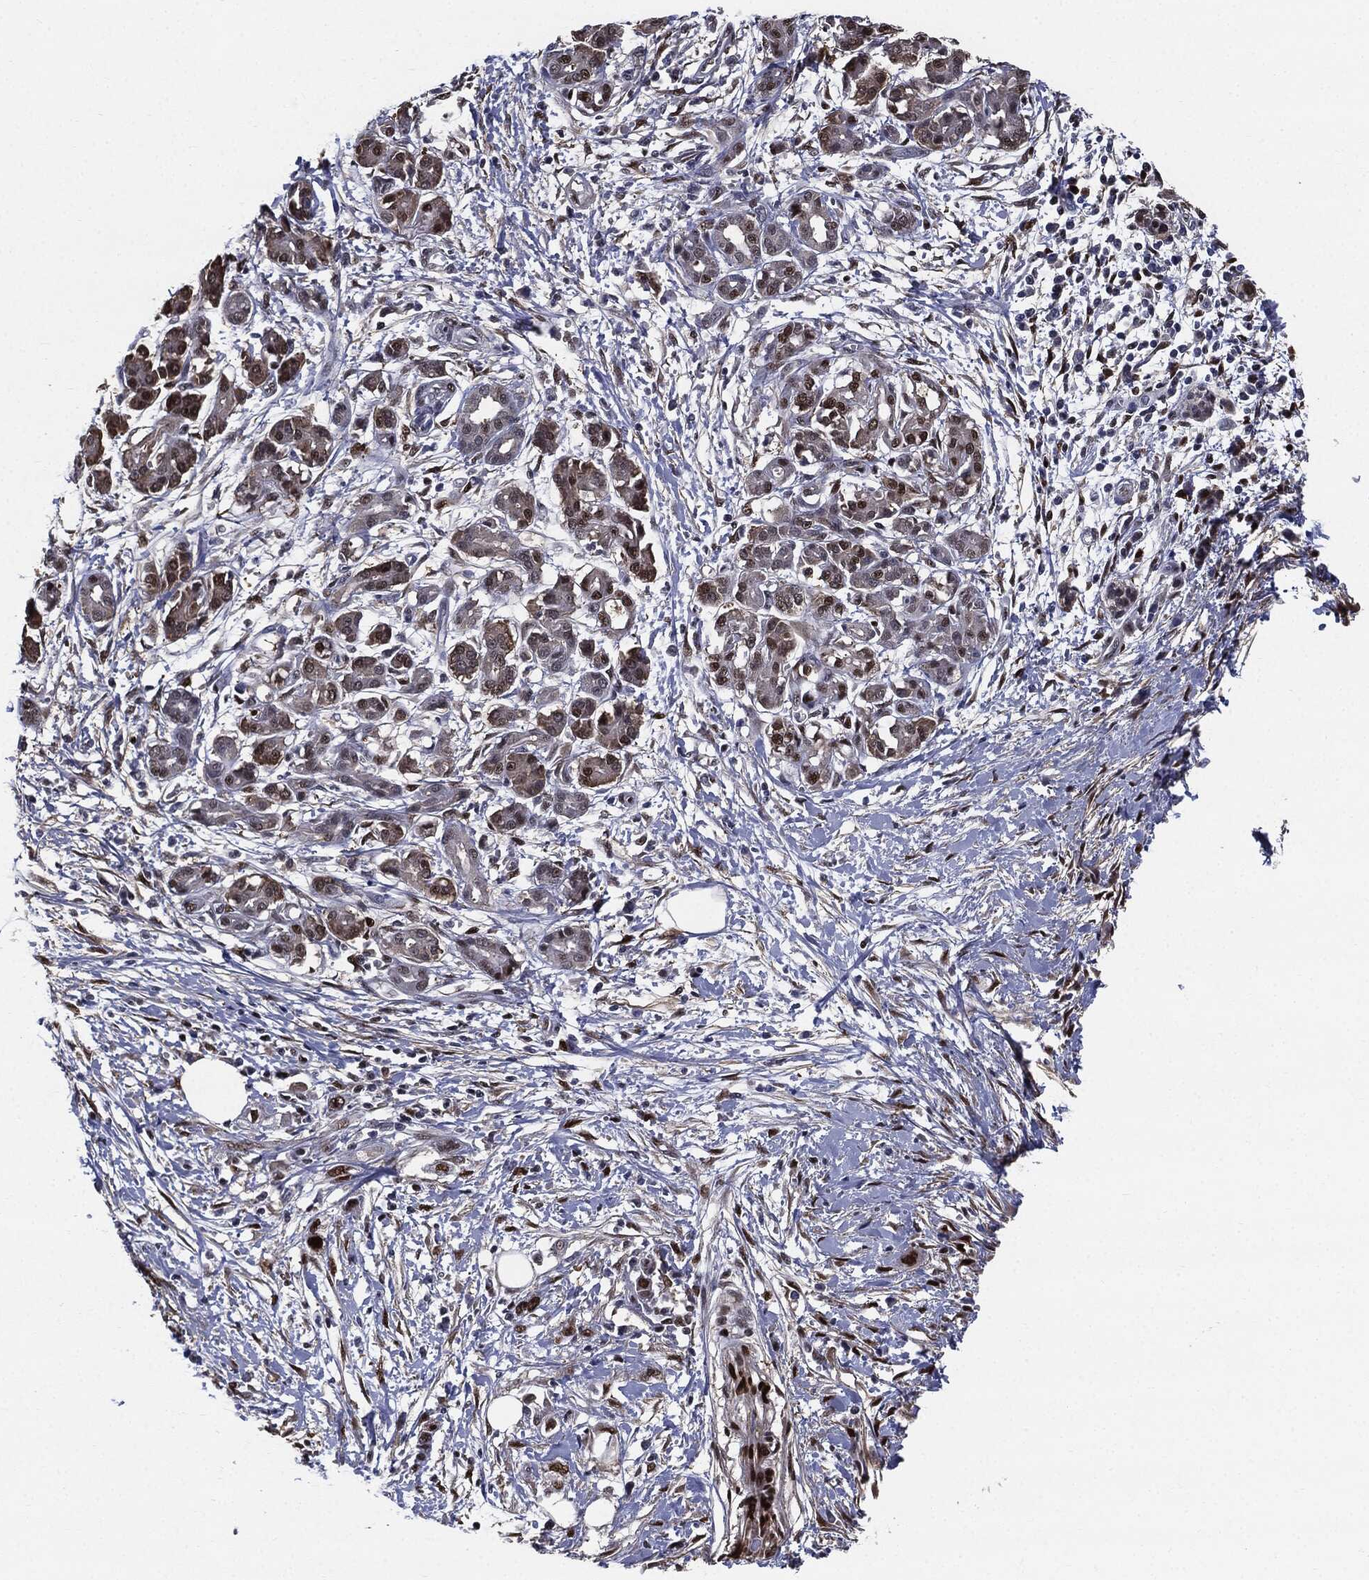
{"staining": {"intensity": "strong", "quantity": "25%-75%", "location": "nuclear"}, "tissue": "pancreatic cancer", "cell_type": "Tumor cells", "image_type": "cancer", "snomed": [{"axis": "morphology", "description": "Adenocarcinoma, NOS"}, {"axis": "topography", "description": "Pancreas"}], "caption": "Immunohistochemical staining of adenocarcinoma (pancreatic) demonstrates high levels of strong nuclear protein expression in about 25%-75% of tumor cells.", "gene": "JUN", "patient": {"sex": "male", "age": 72}}